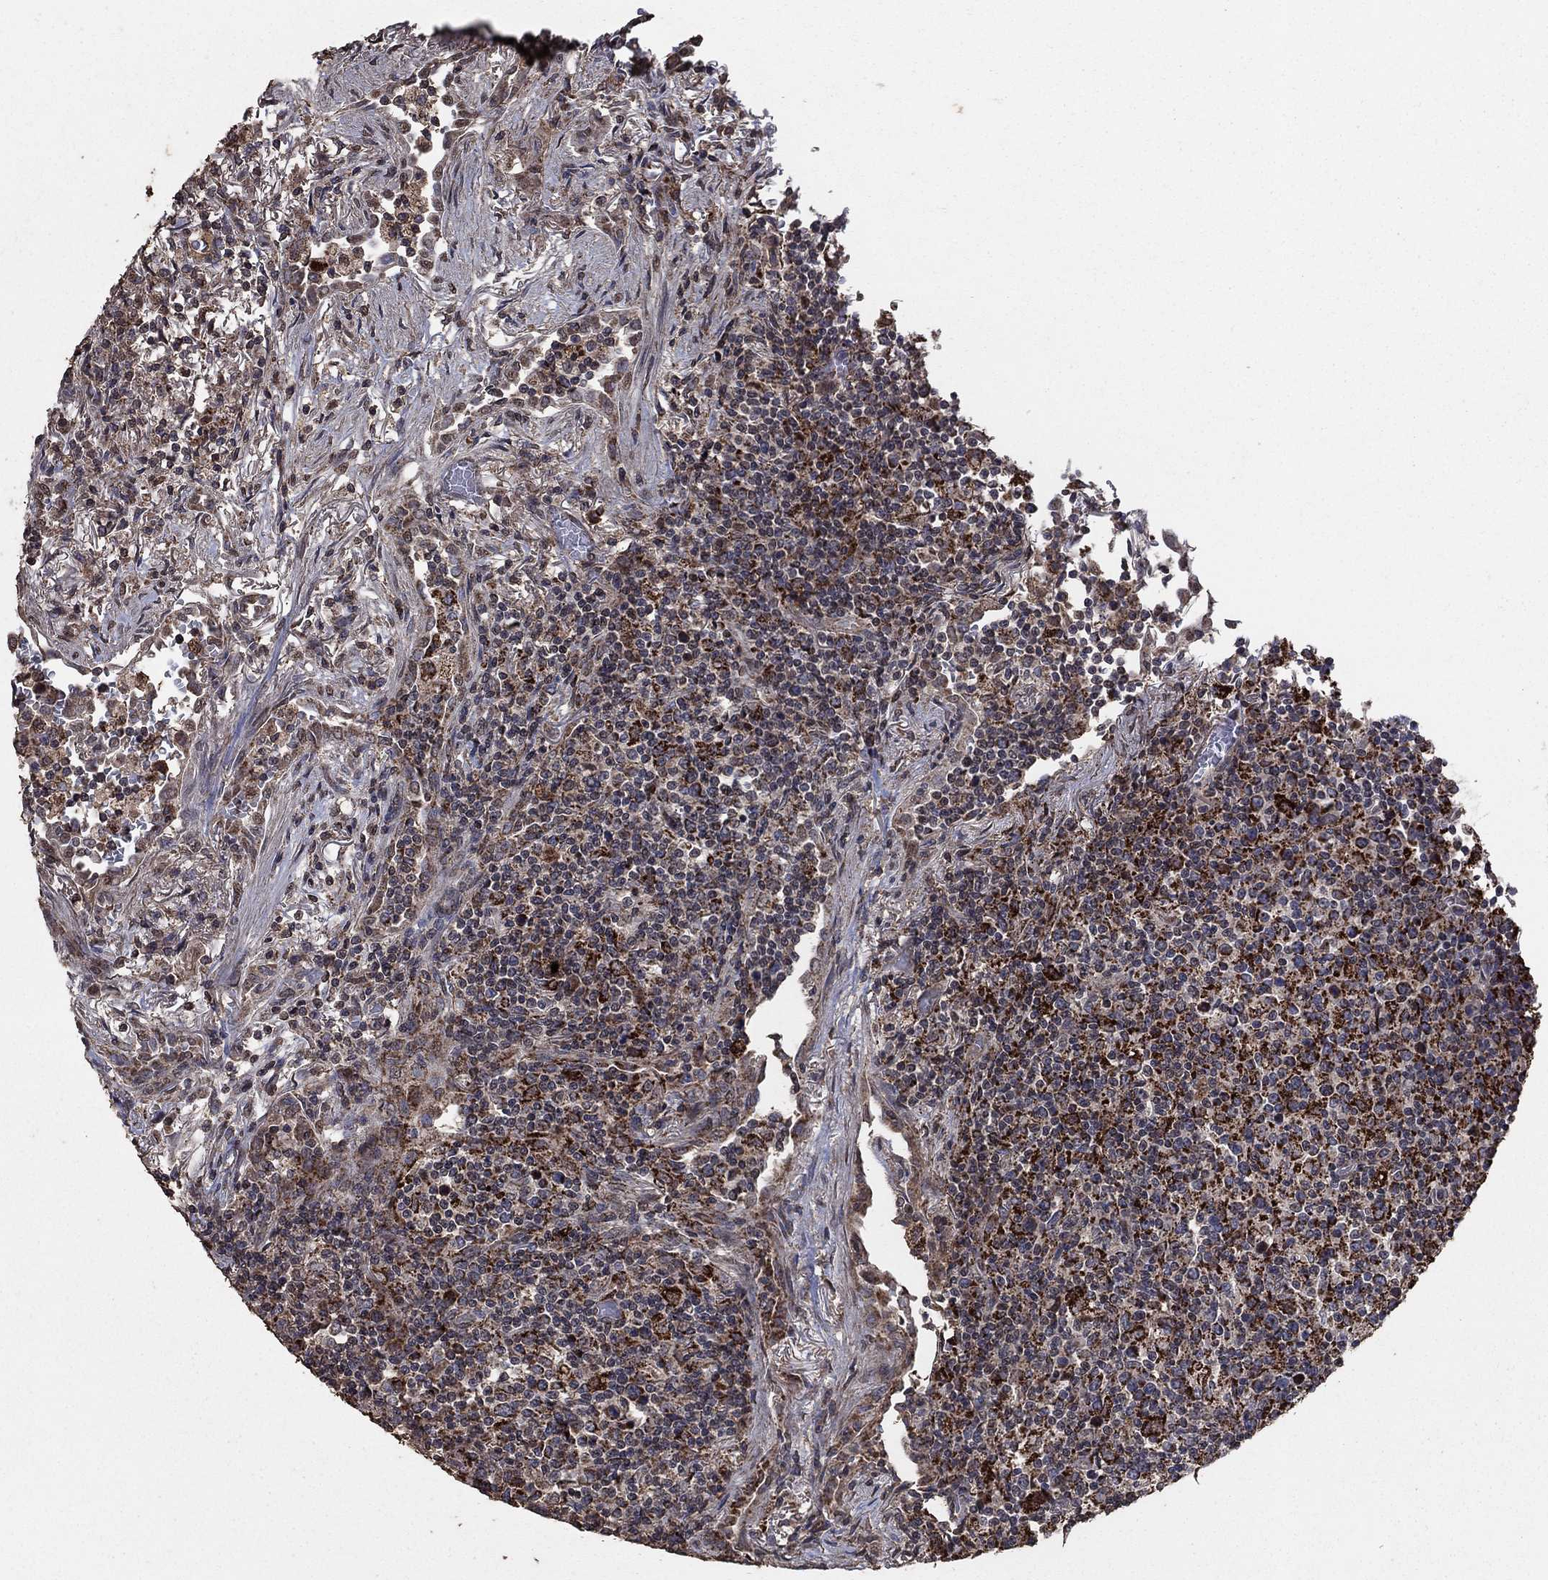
{"staining": {"intensity": "strong", "quantity": "25%-75%", "location": "cytoplasmic/membranous"}, "tissue": "lymphoma", "cell_type": "Tumor cells", "image_type": "cancer", "snomed": [{"axis": "morphology", "description": "Malignant lymphoma, non-Hodgkin's type, High grade"}, {"axis": "topography", "description": "Lung"}], "caption": "Protein staining exhibits strong cytoplasmic/membranous positivity in about 25%-75% of tumor cells in lymphoma. (DAB (3,3'-diaminobenzidine) IHC, brown staining for protein, blue staining for nuclei).", "gene": "MRPS24", "patient": {"sex": "male", "age": 79}}